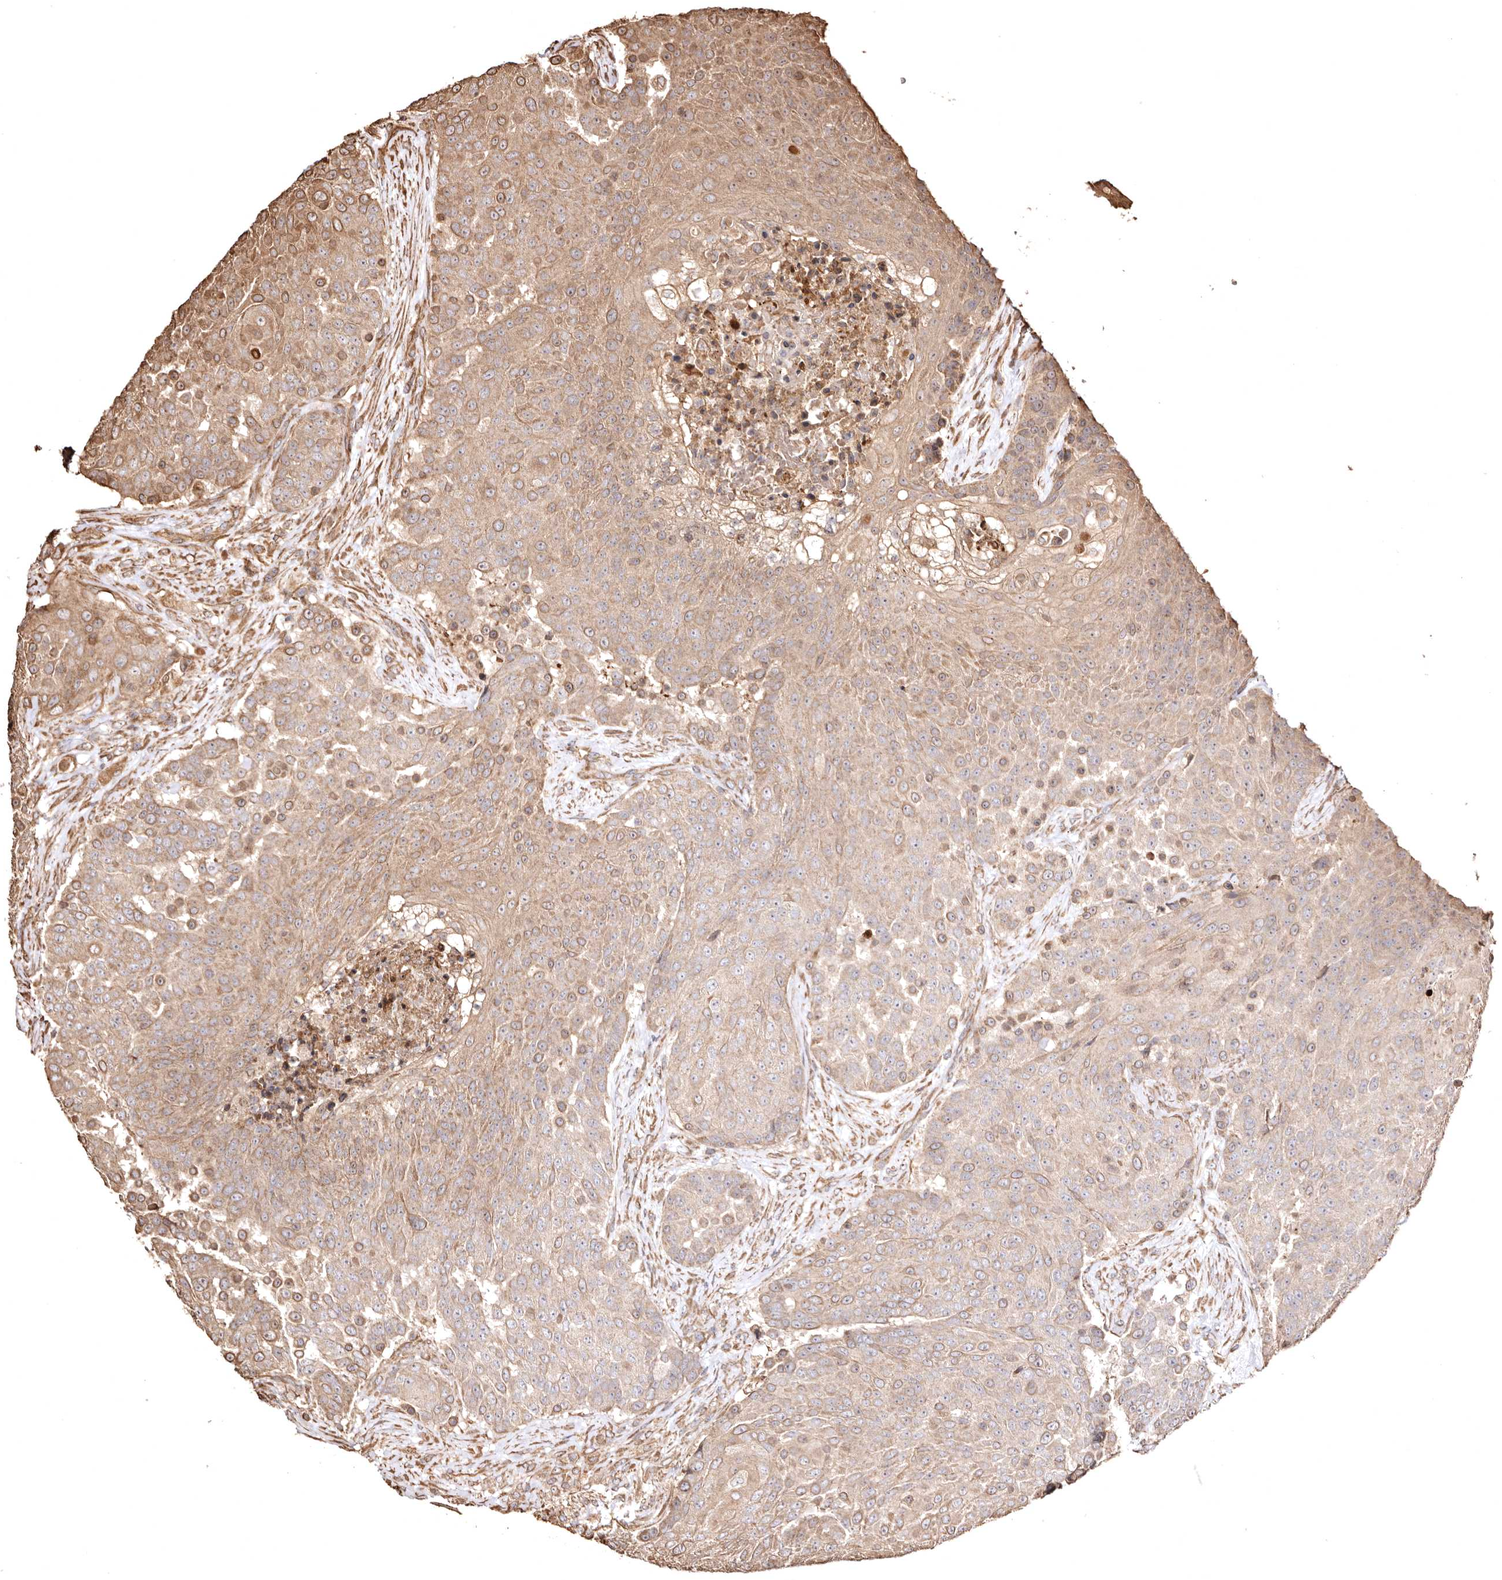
{"staining": {"intensity": "moderate", "quantity": ">75%", "location": "cytoplasmic/membranous"}, "tissue": "urothelial cancer", "cell_type": "Tumor cells", "image_type": "cancer", "snomed": [{"axis": "morphology", "description": "Urothelial carcinoma, High grade"}, {"axis": "topography", "description": "Urinary bladder"}], "caption": "Moderate cytoplasmic/membranous protein positivity is identified in about >75% of tumor cells in high-grade urothelial carcinoma.", "gene": "MACC1", "patient": {"sex": "female", "age": 63}}